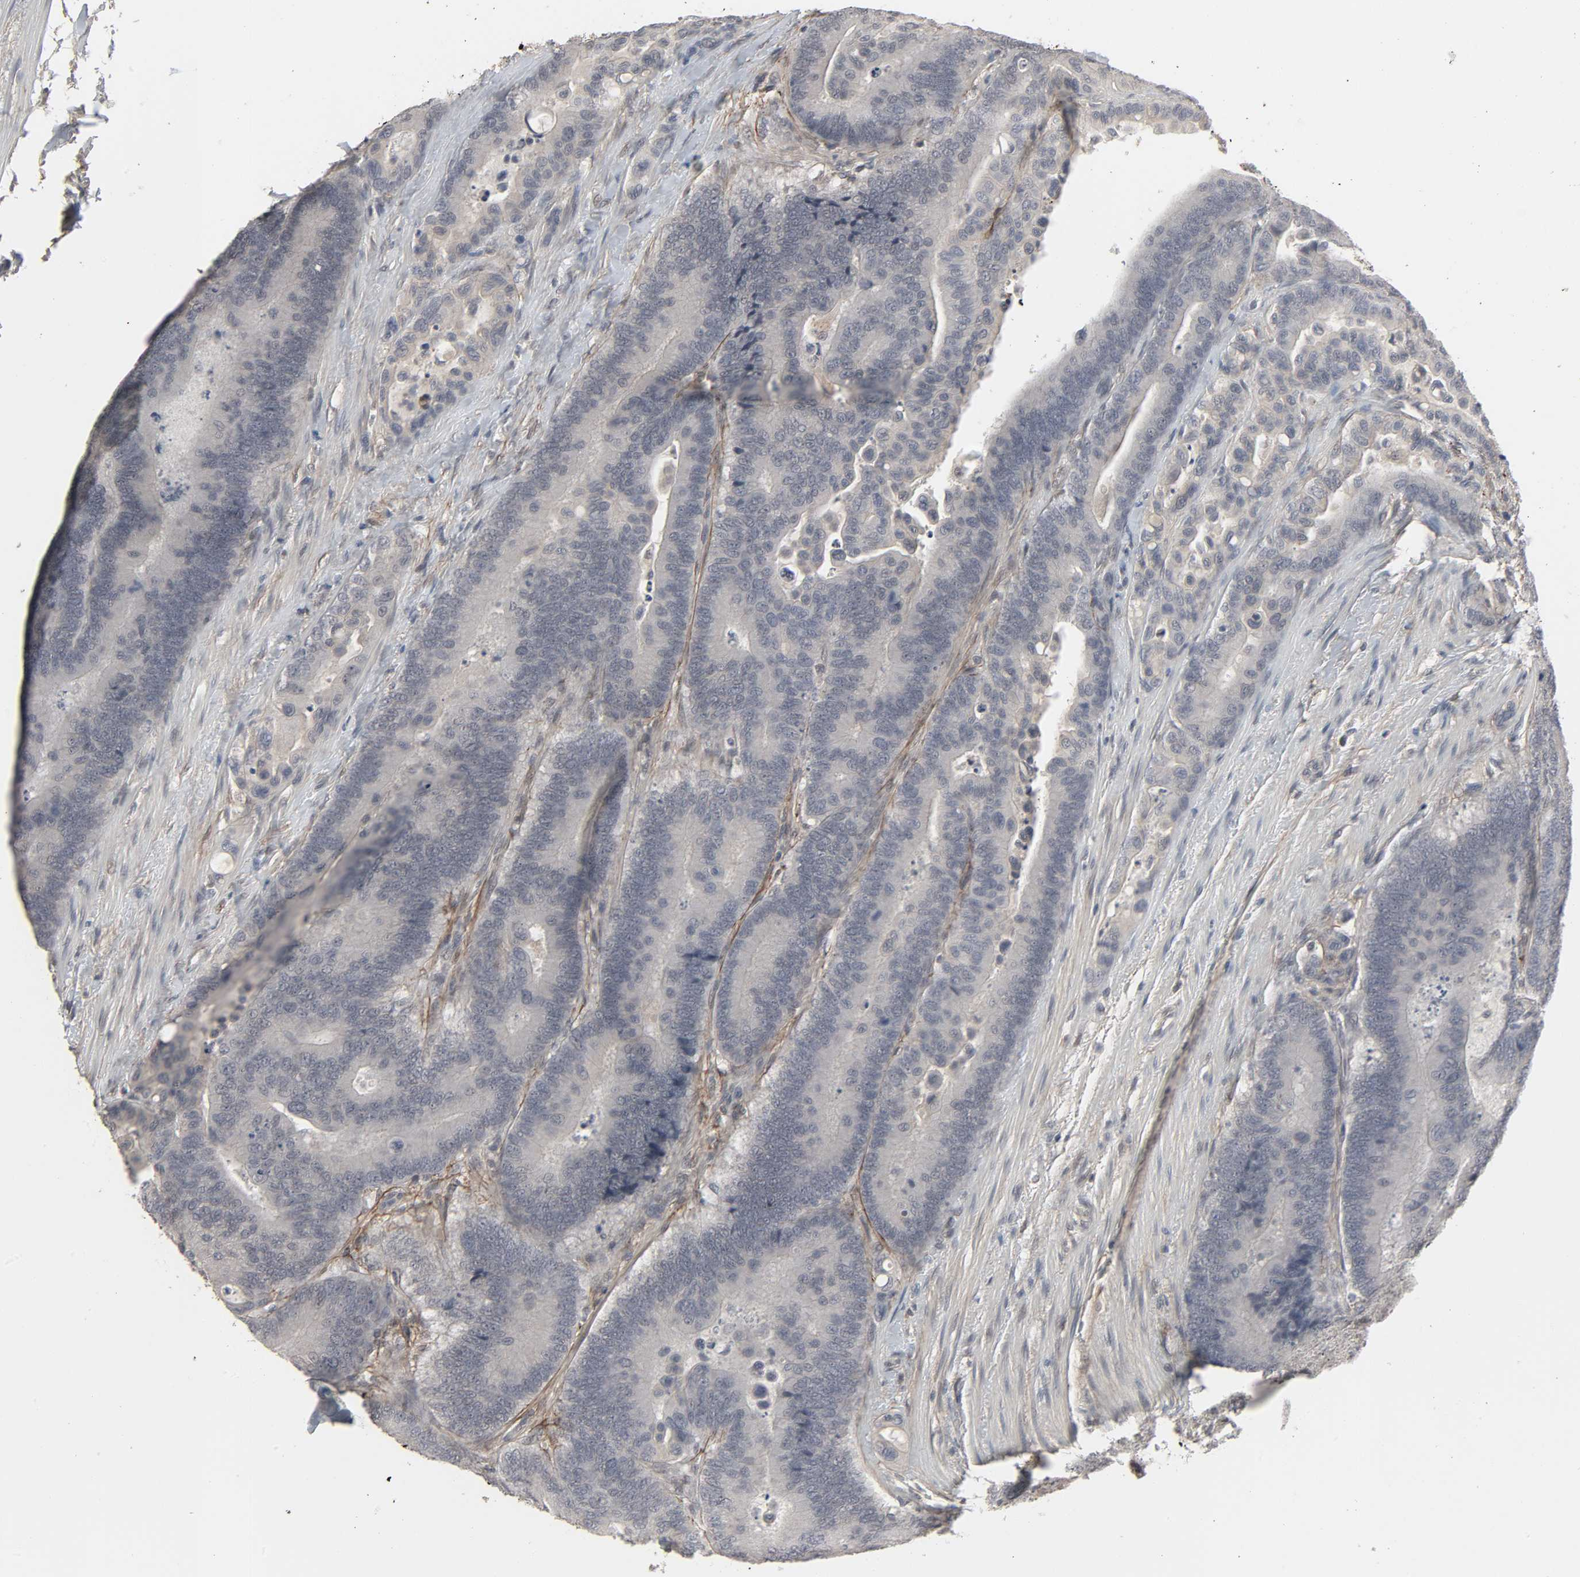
{"staining": {"intensity": "negative", "quantity": "none", "location": "none"}, "tissue": "colorectal cancer", "cell_type": "Tumor cells", "image_type": "cancer", "snomed": [{"axis": "morphology", "description": "Normal tissue, NOS"}, {"axis": "morphology", "description": "Adenocarcinoma, NOS"}, {"axis": "topography", "description": "Colon"}], "caption": "Human colorectal adenocarcinoma stained for a protein using immunohistochemistry demonstrates no positivity in tumor cells.", "gene": "ZNF222", "patient": {"sex": "male", "age": 82}}